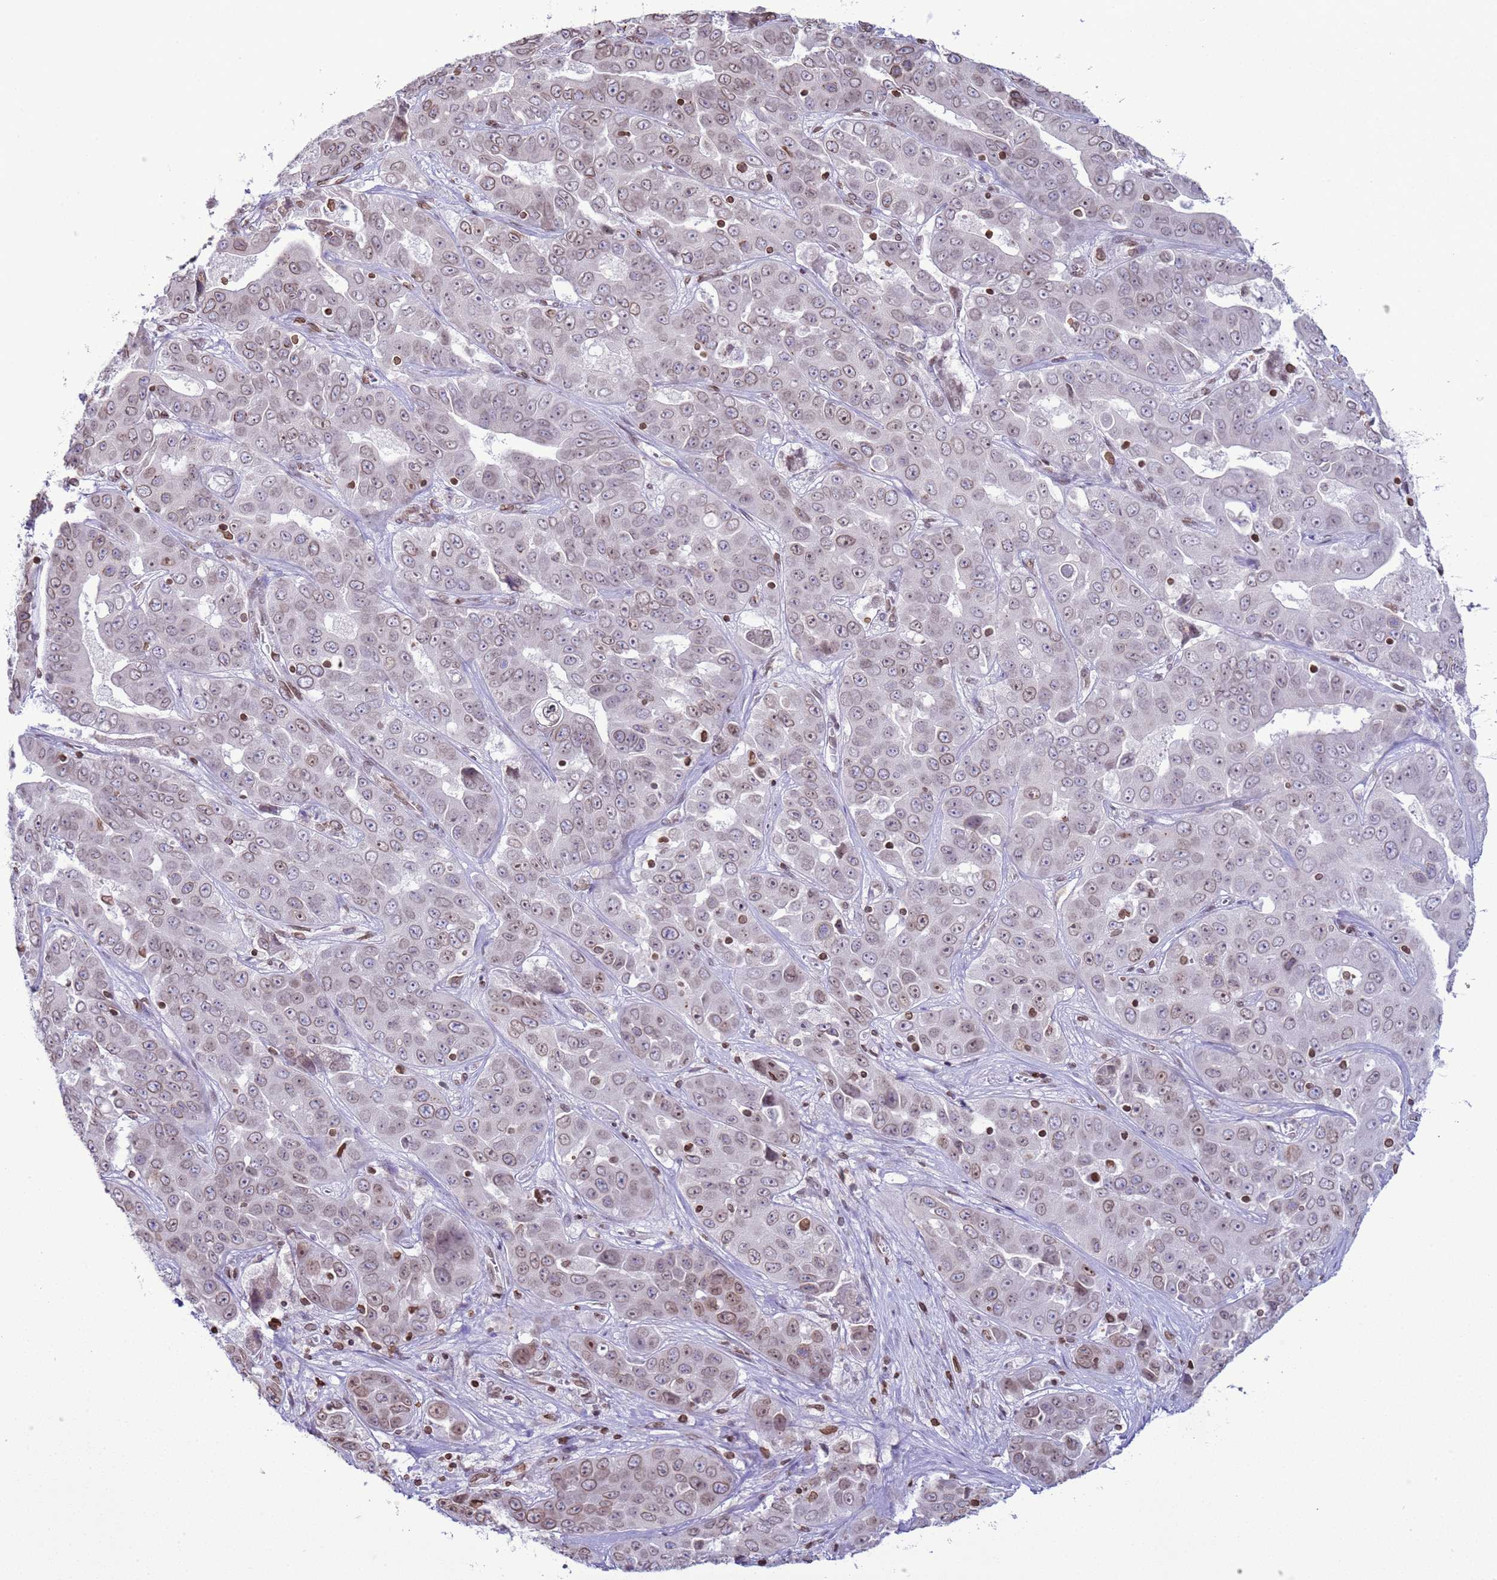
{"staining": {"intensity": "weak", "quantity": ">75%", "location": "cytoplasmic/membranous,nuclear"}, "tissue": "liver cancer", "cell_type": "Tumor cells", "image_type": "cancer", "snomed": [{"axis": "morphology", "description": "Cholangiocarcinoma"}, {"axis": "topography", "description": "Liver"}], "caption": "Immunohistochemistry (IHC) photomicrograph of cholangiocarcinoma (liver) stained for a protein (brown), which shows low levels of weak cytoplasmic/membranous and nuclear expression in approximately >75% of tumor cells.", "gene": "DHX37", "patient": {"sex": "female", "age": 52}}